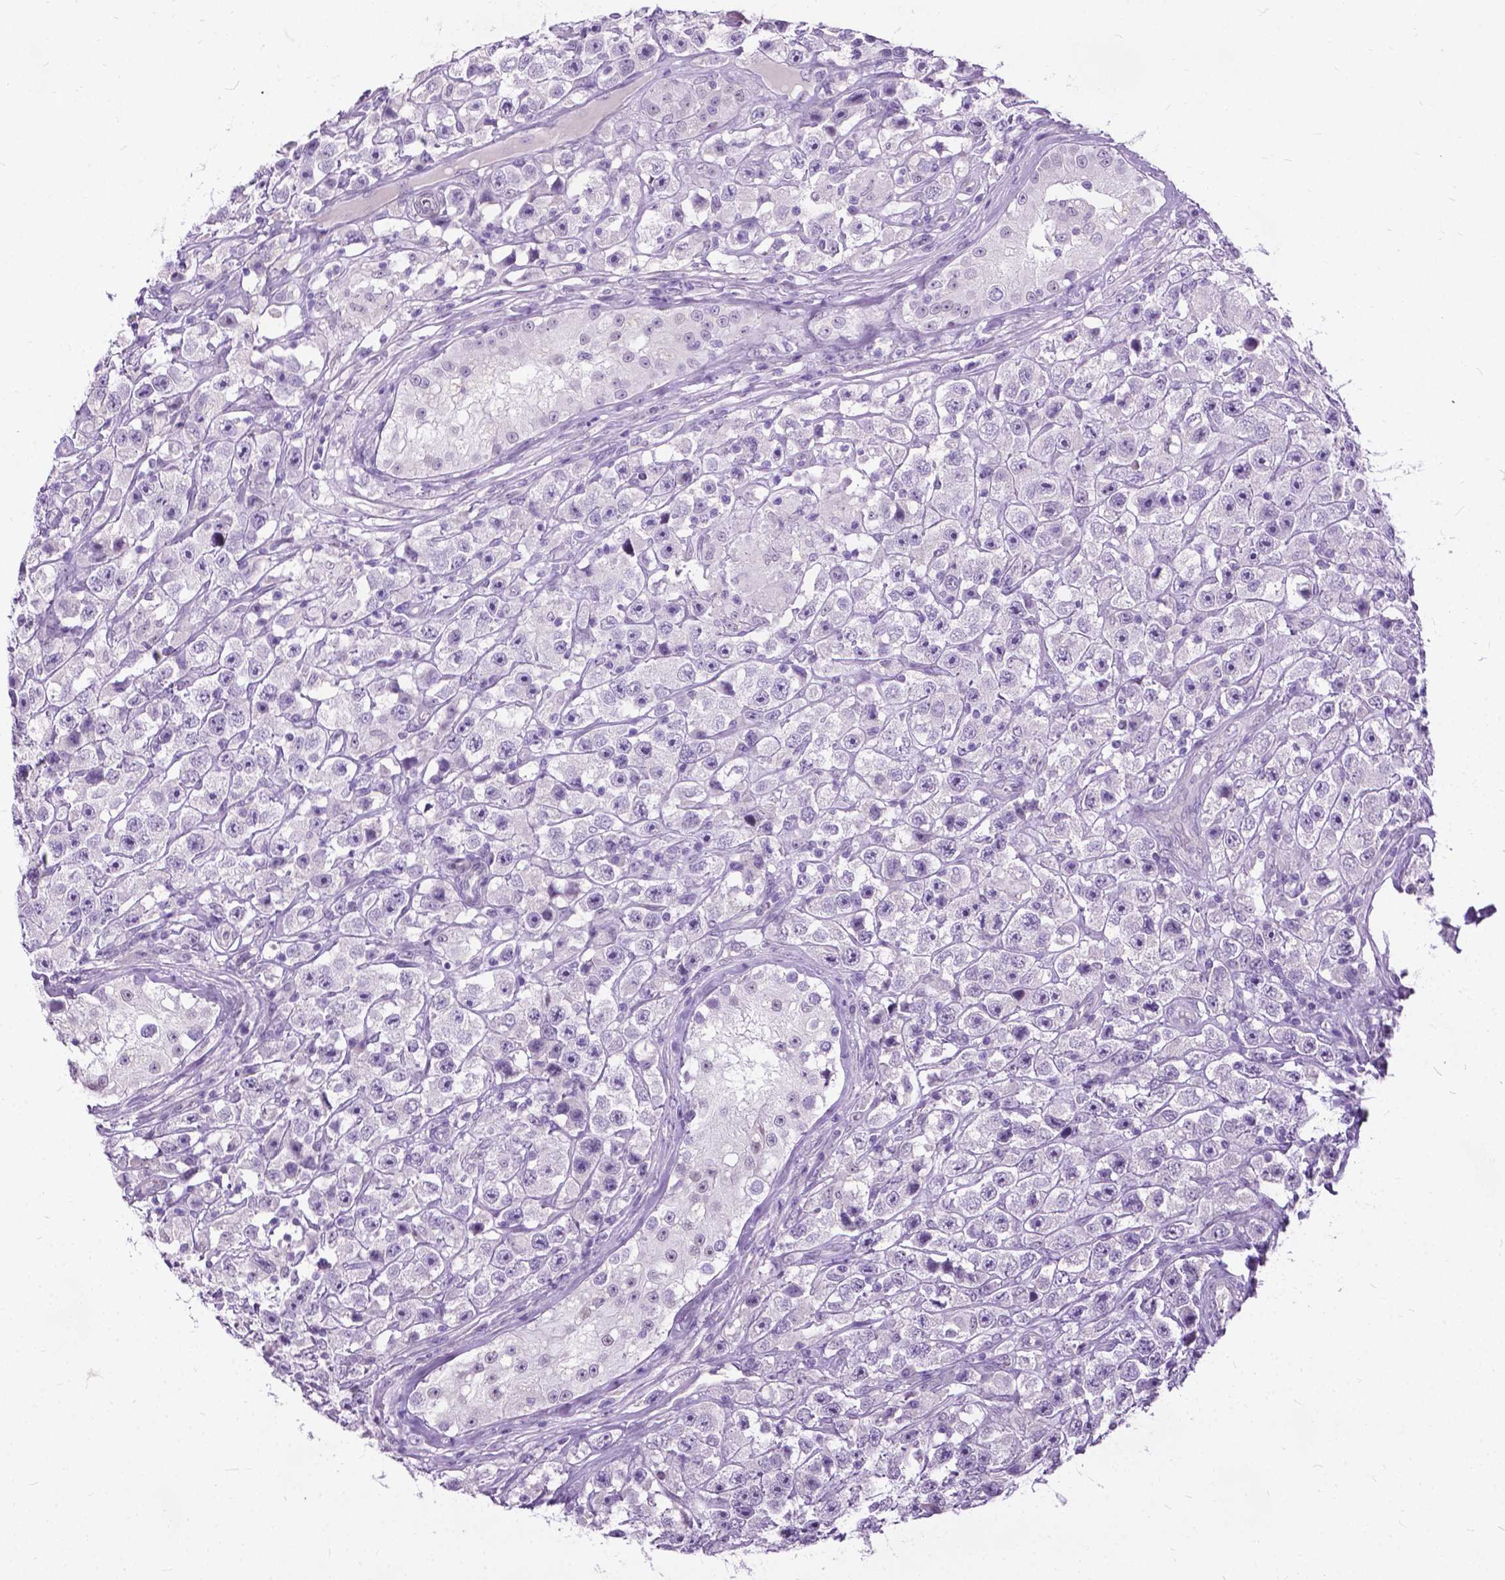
{"staining": {"intensity": "negative", "quantity": "none", "location": "none"}, "tissue": "testis cancer", "cell_type": "Tumor cells", "image_type": "cancer", "snomed": [{"axis": "morphology", "description": "Seminoma, NOS"}, {"axis": "topography", "description": "Testis"}], "caption": "High power microscopy photomicrograph of an immunohistochemistry (IHC) image of testis seminoma, revealing no significant expression in tumor cells. (DAB immunohistochemistry with hematoxylin counter stain).", "gene": "PROB1", "patient": {"sex": "male", "age": 45}}